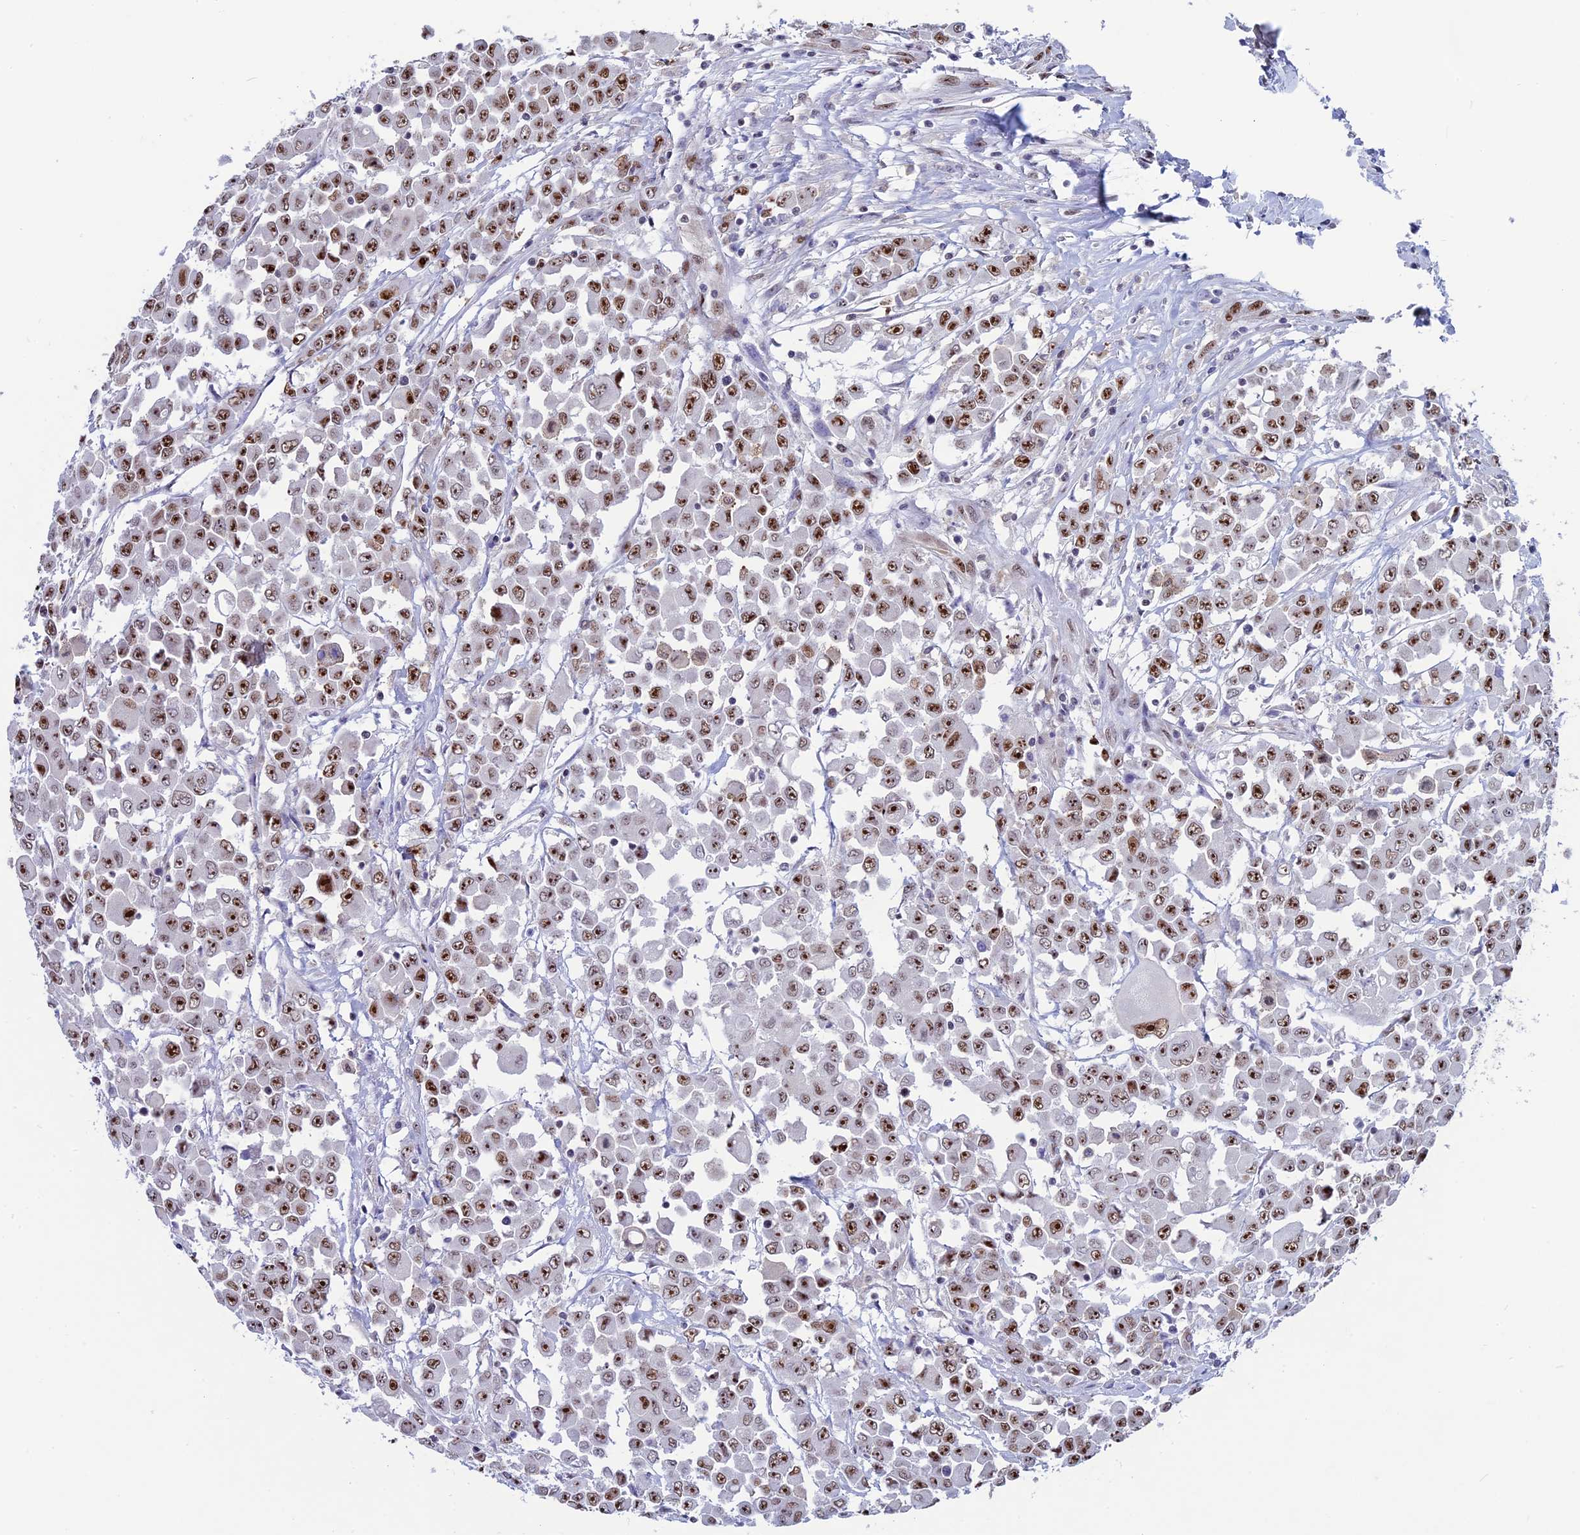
{"staining": {"intensity": "moderate", "quantity": ">75%", "location": "nuclear"}, "tissue": "colorectal cancer", "cell_type": "Tumor cells", "image_type": "cancer", "snomed": [{"axis": "morphology", "description": "Adenocarcinoma, NOS"}, {"axis": "topography", "description": "Colon"}], "caption": "Colorectal adenocarcinoma stained with a protein marker shows moderate staining in tumor cells.", "gene": "CCDC86", "patient": {"sex": "male", "age": 51}}